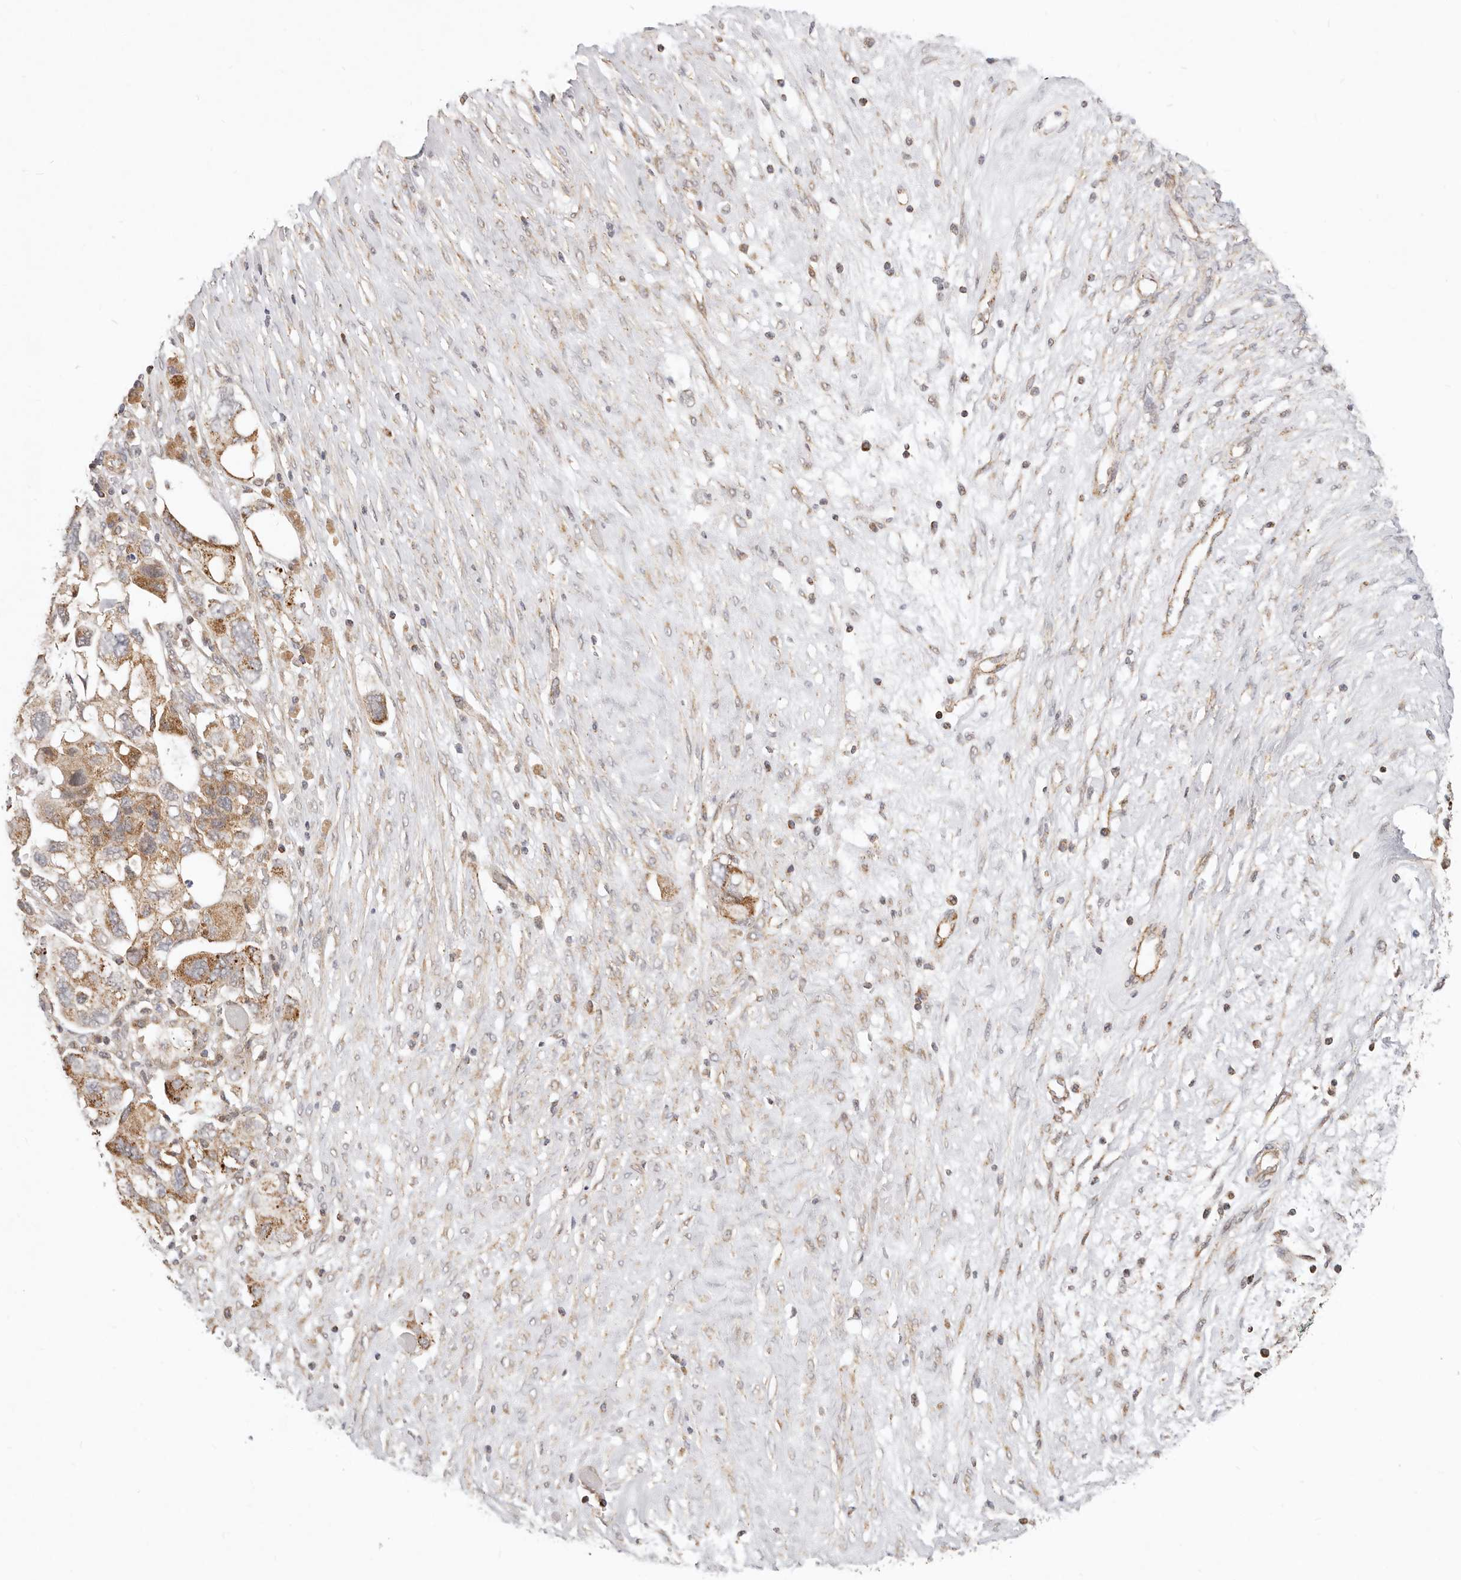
{"staining": {"intensity": "moderate", "quantity": ">75%", "location": "cytoplasmic/membranous"}, "tissue": "ovarian cancer", "cell_type": "Tumor cells", "image_type": "cancer", "snomed": [{"axis": "morphology", "description": "Carcinoma, NOS"}, {"axis": "morphology", "description": "Cystadenocarcinoma, serous, NOS"}, {"axis": "topography", "description": "Ovary"}], "caption": "Ovarian cancer stained for a protein (brown) reveals moderate cytoplasmic/membranous positive expression in about >75% of tumor cells.", "gene": "USP49", "patient": {"sex": "female", "age": 69}}